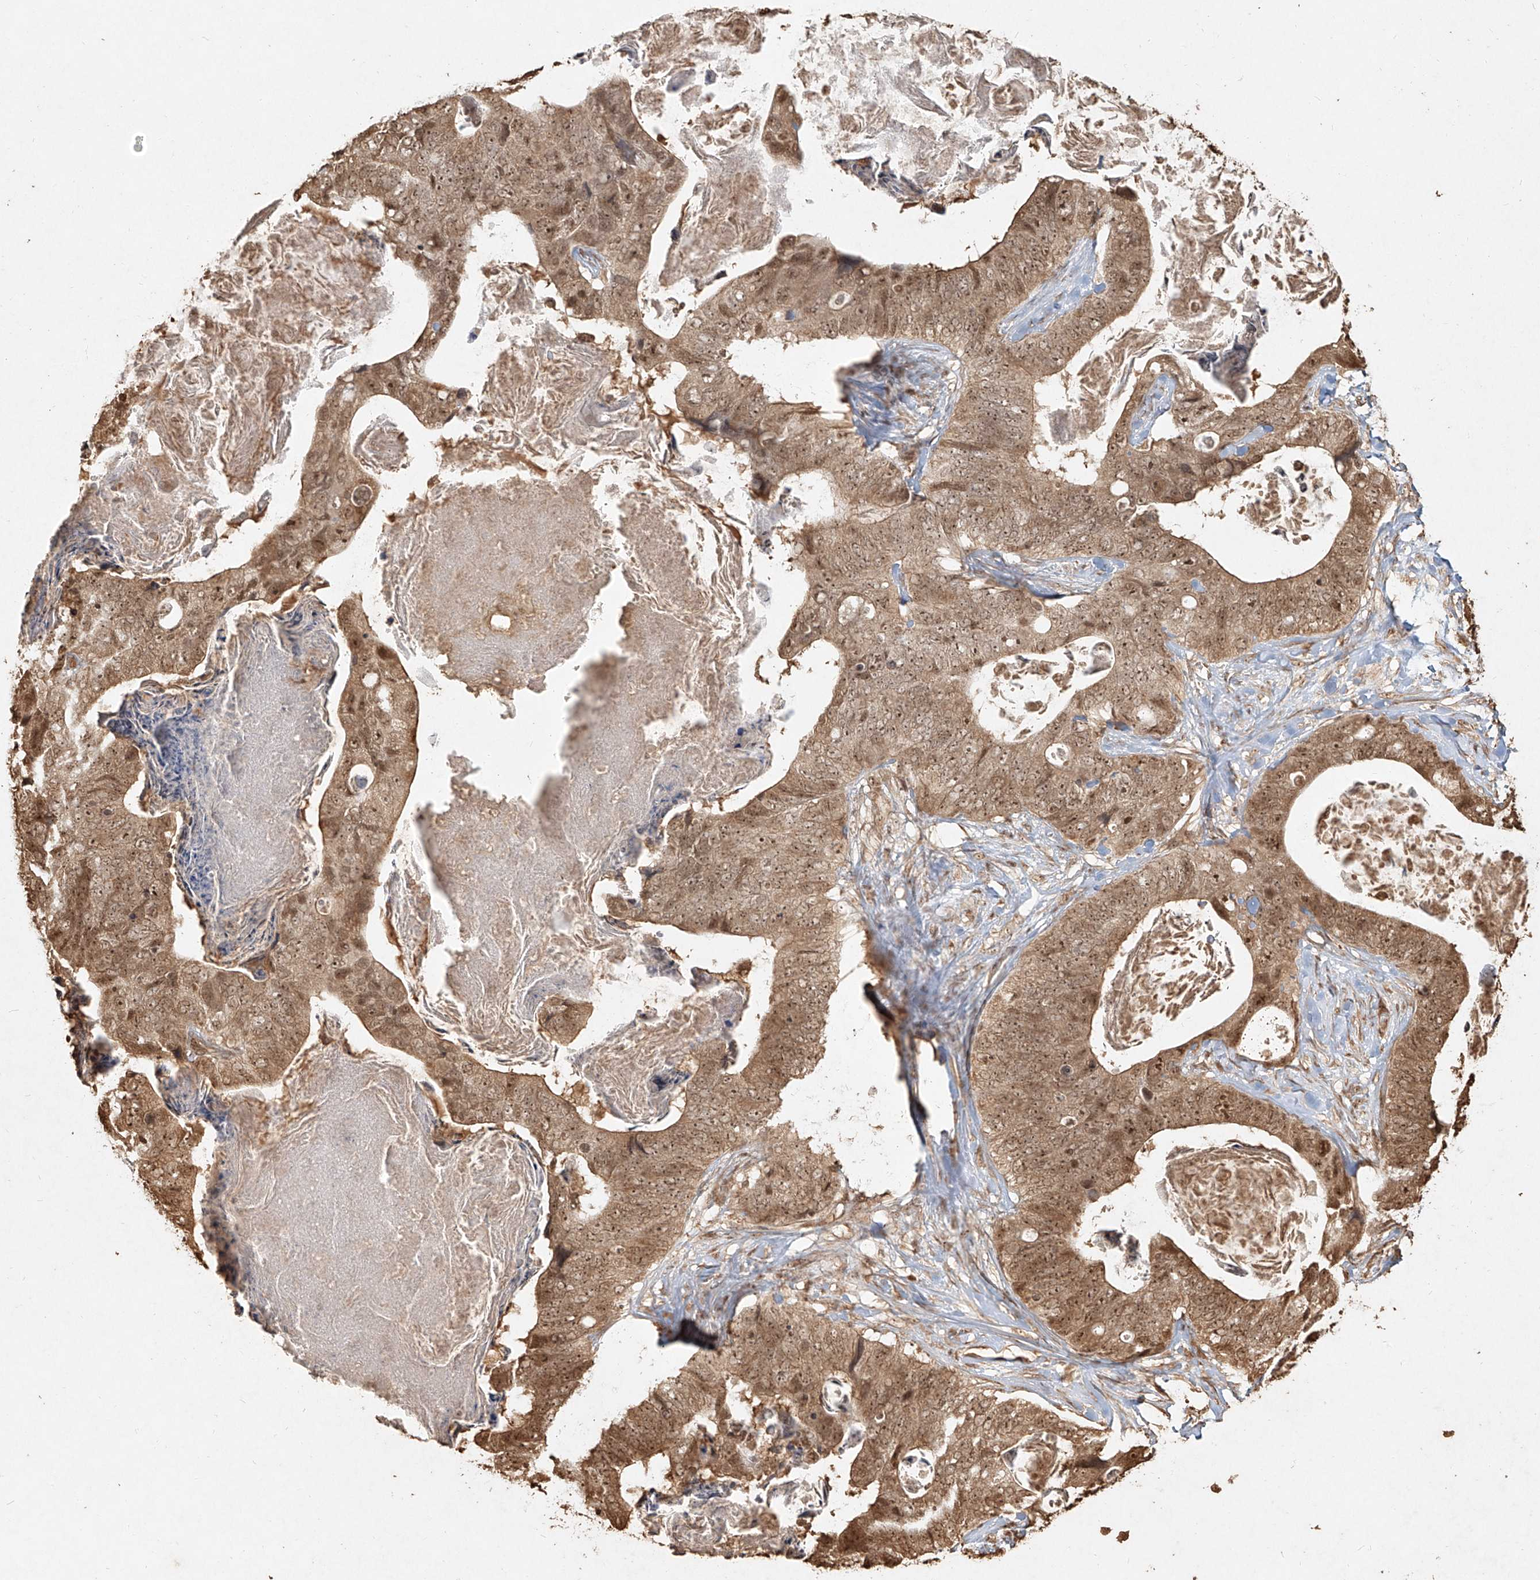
{"staining": {"intensity": "moderate", "quantity": ">75%", "location": "cytoplasmic/membranous,nuclear"}, "tissue": "stomach cancer", "cell_type": "Tumor cells", "image_type": "cancer", "snomed": [{"axis": "morphology", "description": "Adenocarcinoma, NOS"}, {"axis": "topography", "description": "Stomach"}], "caption": "Immunohistochemistry (IHC) (DAB) staining of adenocarcinoma (stomach) shows moderate cytoplasmic/membranous and nuclear protein expression in approximately >75% of tumor cells.", "gene": "UBE2K", "patient": {"sex": "female", "age": 89}}